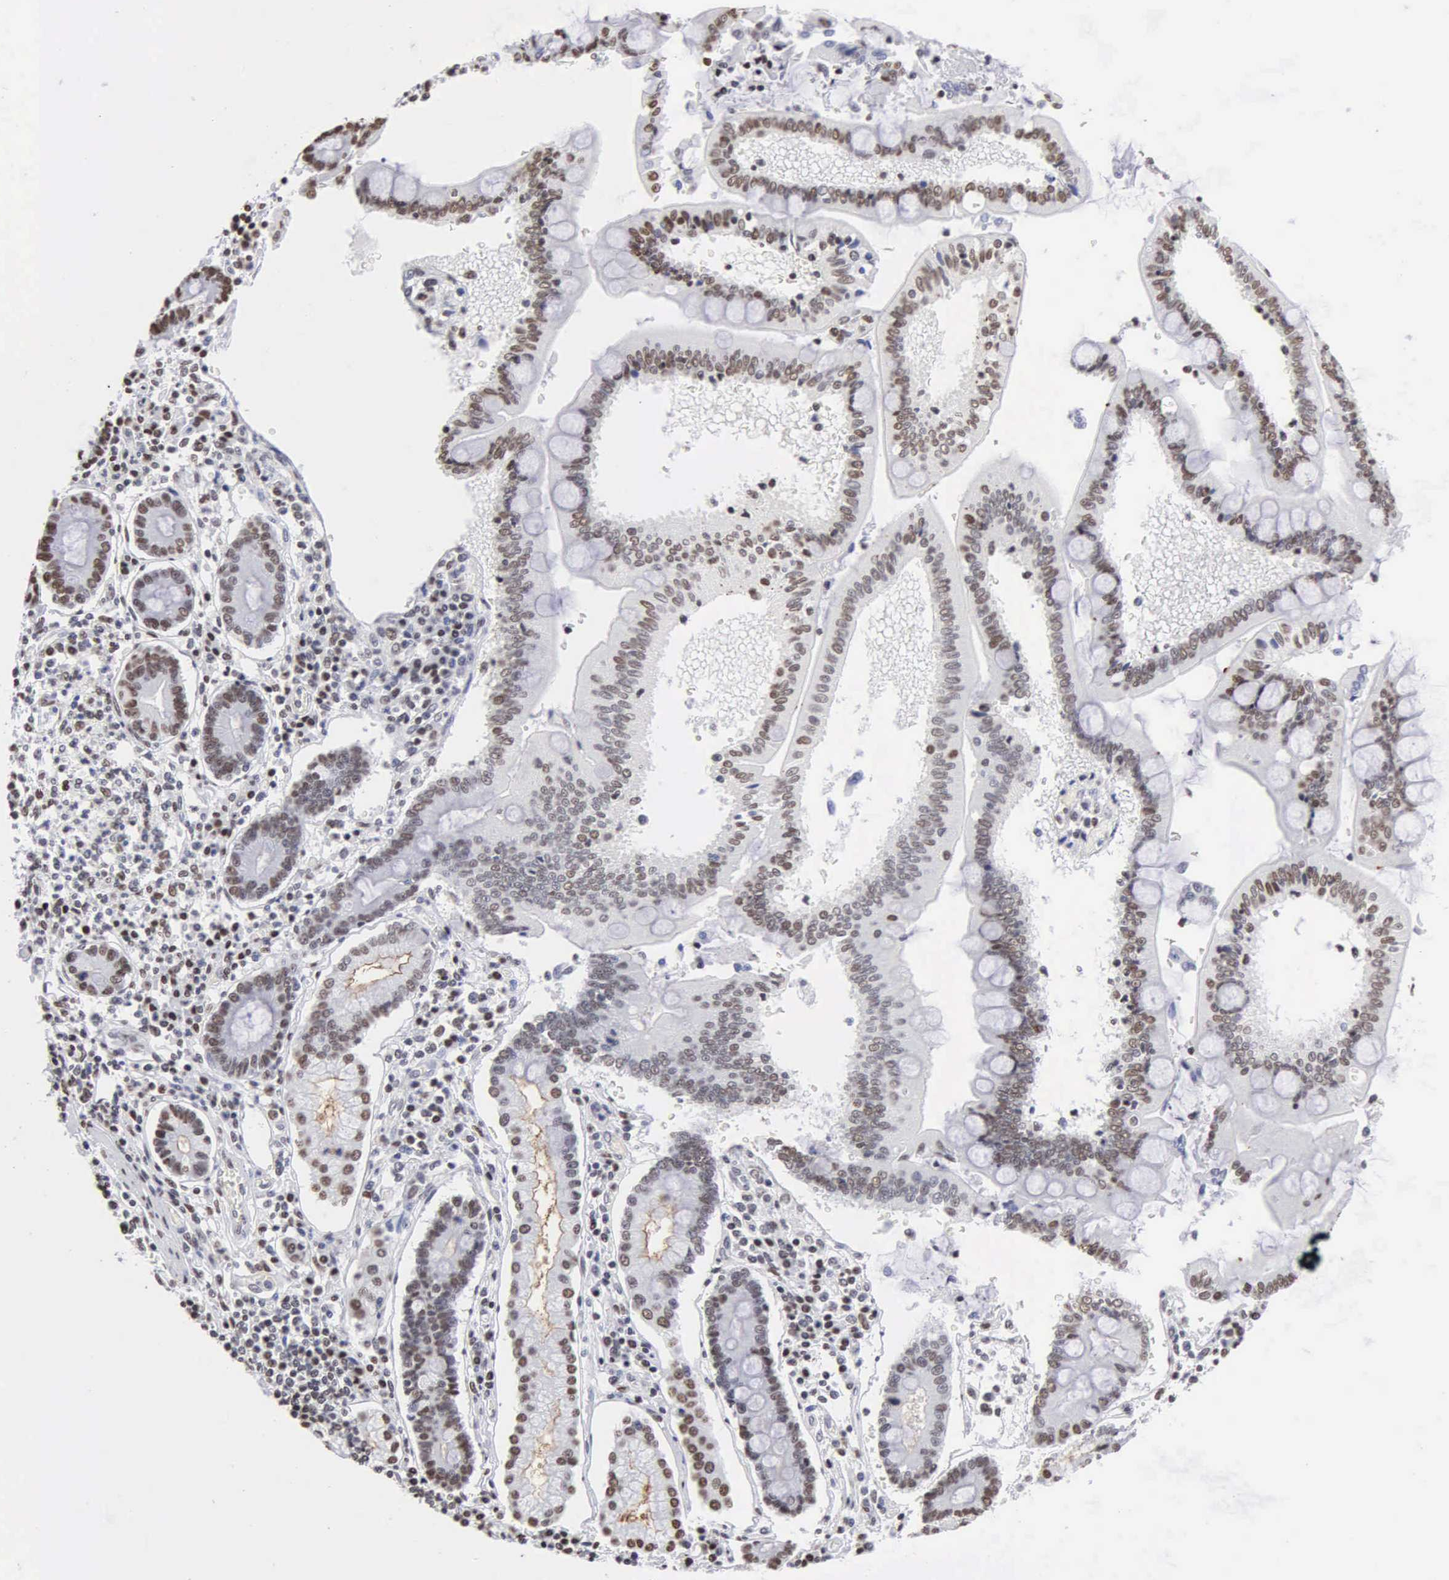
{"staining": {"intensity": "weak", "quantity": "25%-75%", "location": "nuclear"}, "tissue": "pancreatic cancer", "cell_type": "Tumor cells", "image_type": "cancer", "snomed": [{"axis": "morphology", "description": "Adenocarcinoma, NOS"}, {"axis": "topography", "description": "Pancreas"}], "caption": "The micrograph shows staining of adenocarcinoma (pancreatic), revealing weak nuclear protein positivity (brown color) within tumor cells. Using DAB (3,3'-diaminobenzidine) (brown) and hematoxylin (blue) stains, captured at high magnification using brightfield microscopy.", "gene": "CCNG1", "patient": {"sex": "female", "age": 57}}